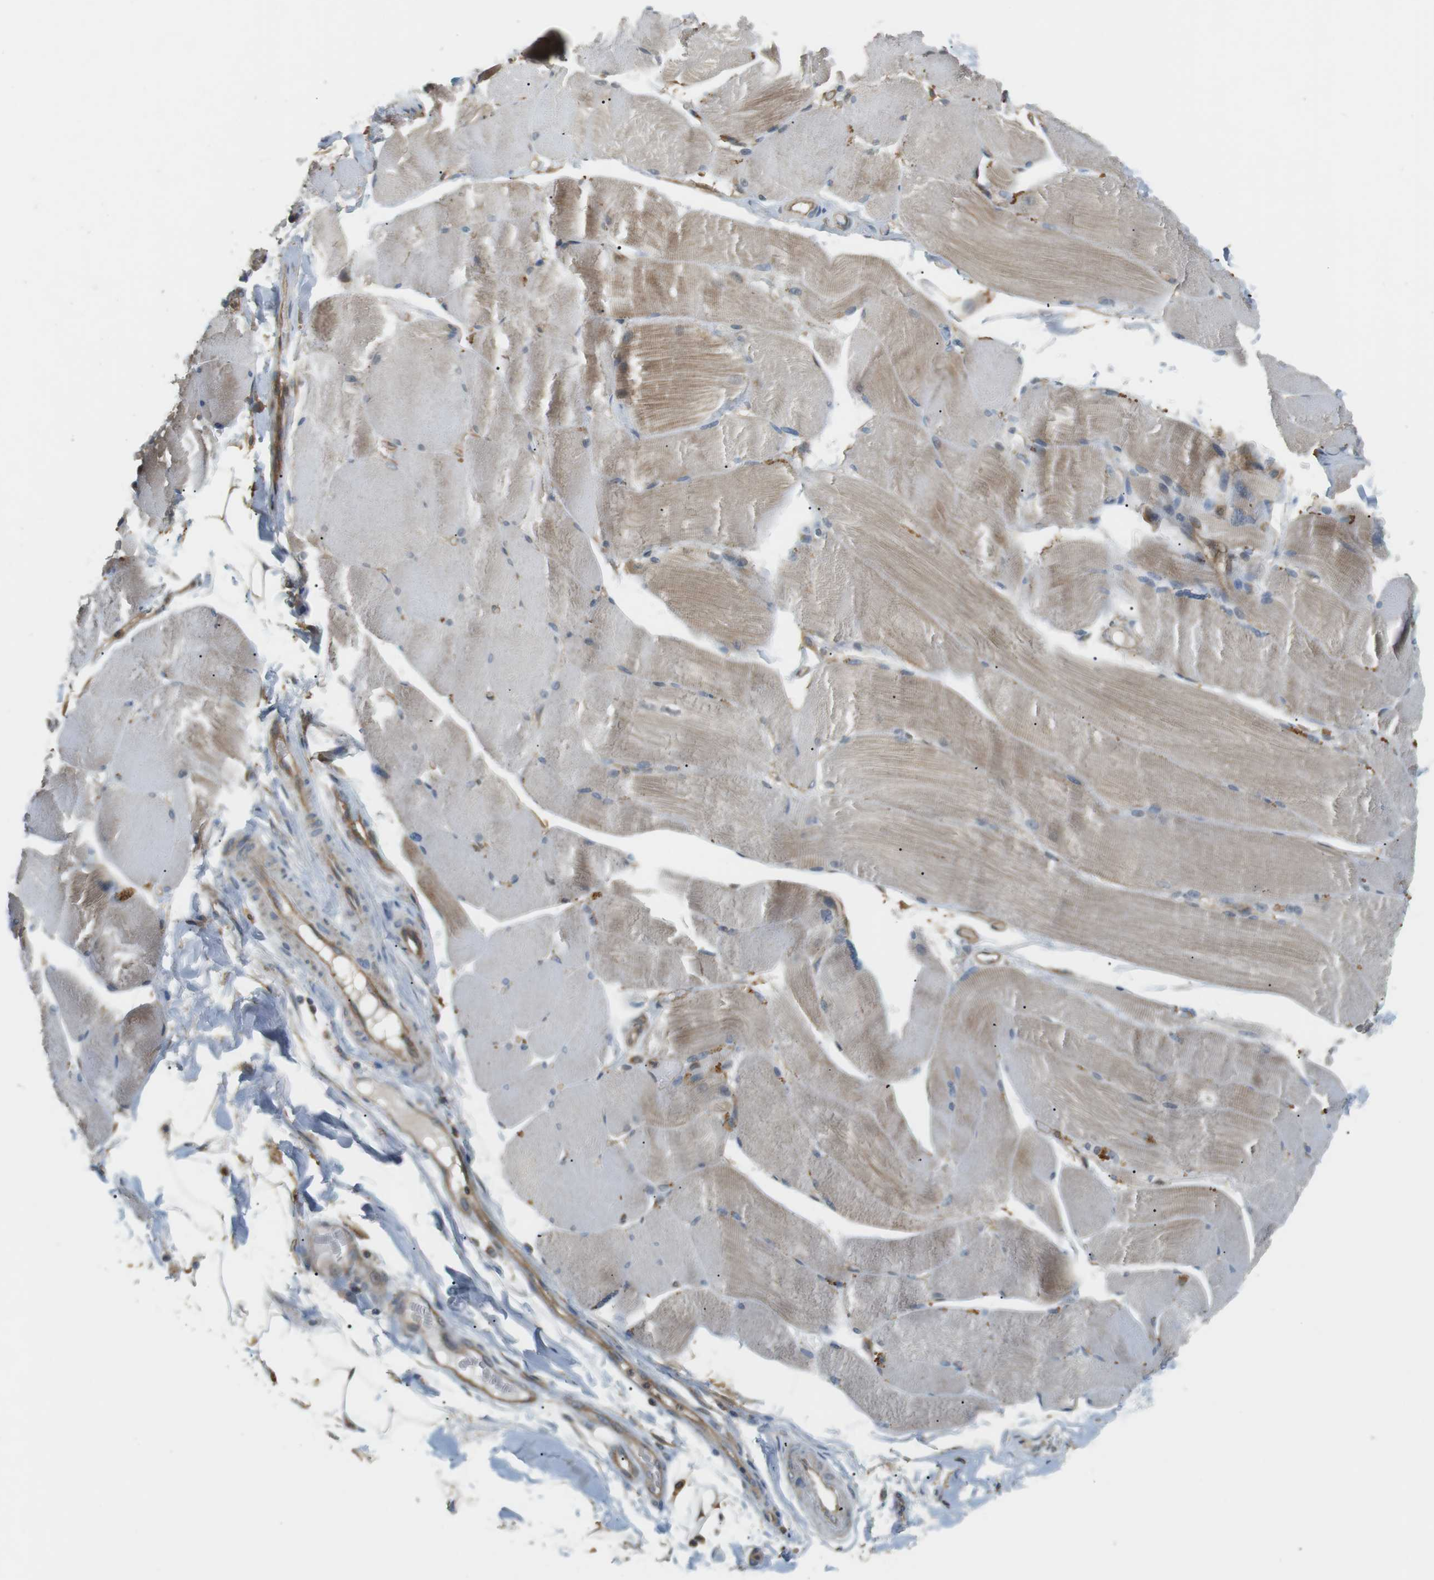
{"staining": {"intensity": "moderate", "quantity": ">75%", "location": "cytoplasmic/membranous"}, "tissue": "skeletal muscle", "cell_type": "Myocytes", "image_type": "normal", "snomed": [{"axis": "morphology", "description": "Normal tissue, NOS"}, {"axis": "topography", "description": "Skin"}, {"axis": "topography", "description": "Skeletal muscle"}], "caption": "The immunohistochemical stain shows moderate cytoplasmic/membranous expression in myocytes of benign skeletal muscle.", "gene": "P2RY1", "patient": {"sex": "male", "age": 83}}